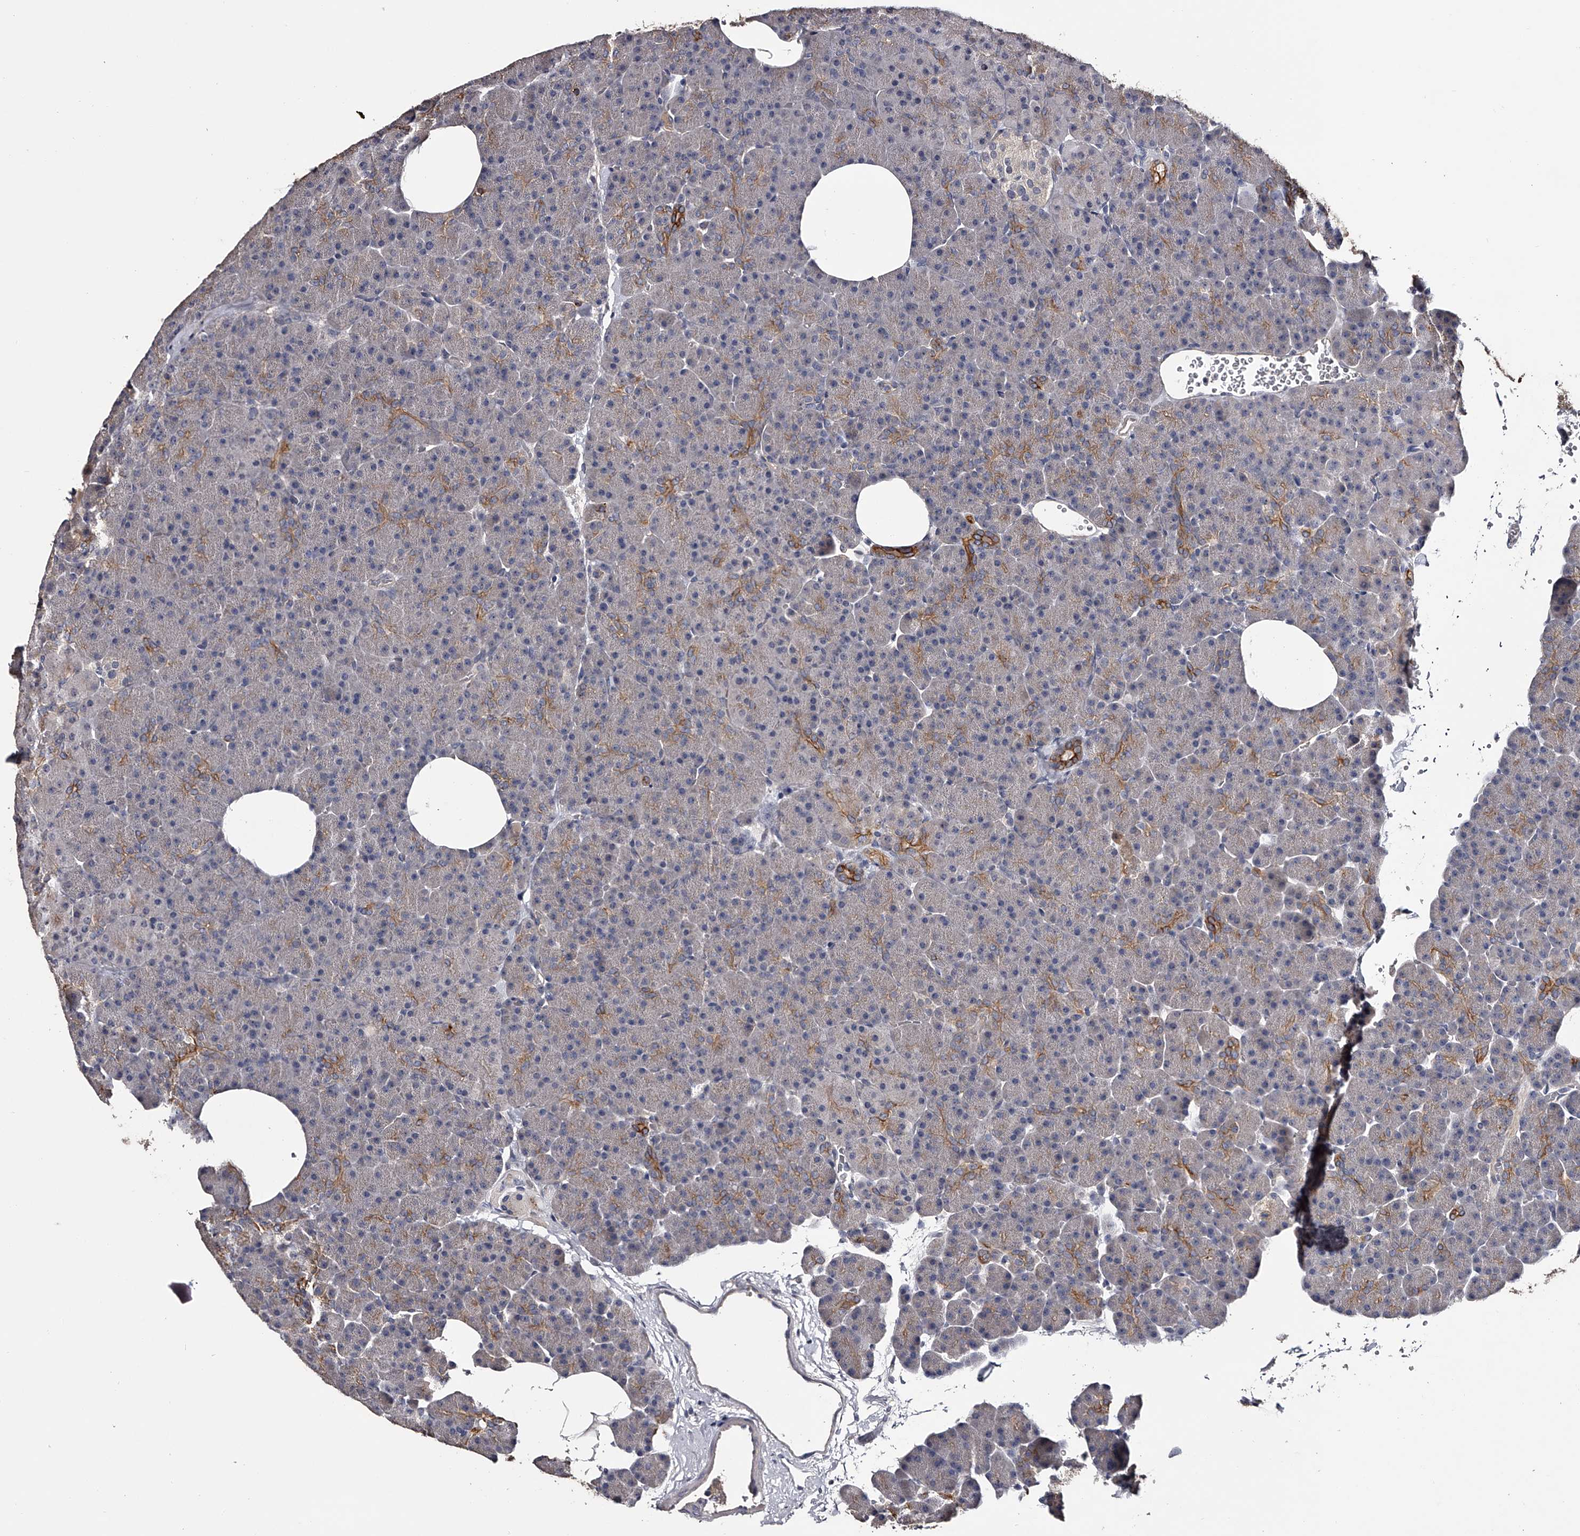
{"staining": {"intensity": "strong", "quantity": "<25%", "location": "cytoplasmic/membranous"}, "tissue": "pancreas", "cell_type": "Exocrine glandular cells", "image_type": "normal", "snomed": [{"axis": "morphology", "description": "Normal tissue, NOS"}, {"axis": "morphology", "description": "Carcinoid, malignant, NOS"}, {"axis": "topography", "description": "Pancreas"}], "caption": "Pancreas stained with immunohistochemistry (IHC) shows strong cytoplasmic/membranous positivity in approximately <25% of exocrine glandular cells. The staining is performed using DAB (3,3'-diaminobenzidine) brown chromogen to label protein expression. The nuclei are counter-stained blue using hematoxylin.", "gene": "MDN1", "patient": {"sex": "female", "age": 35}}